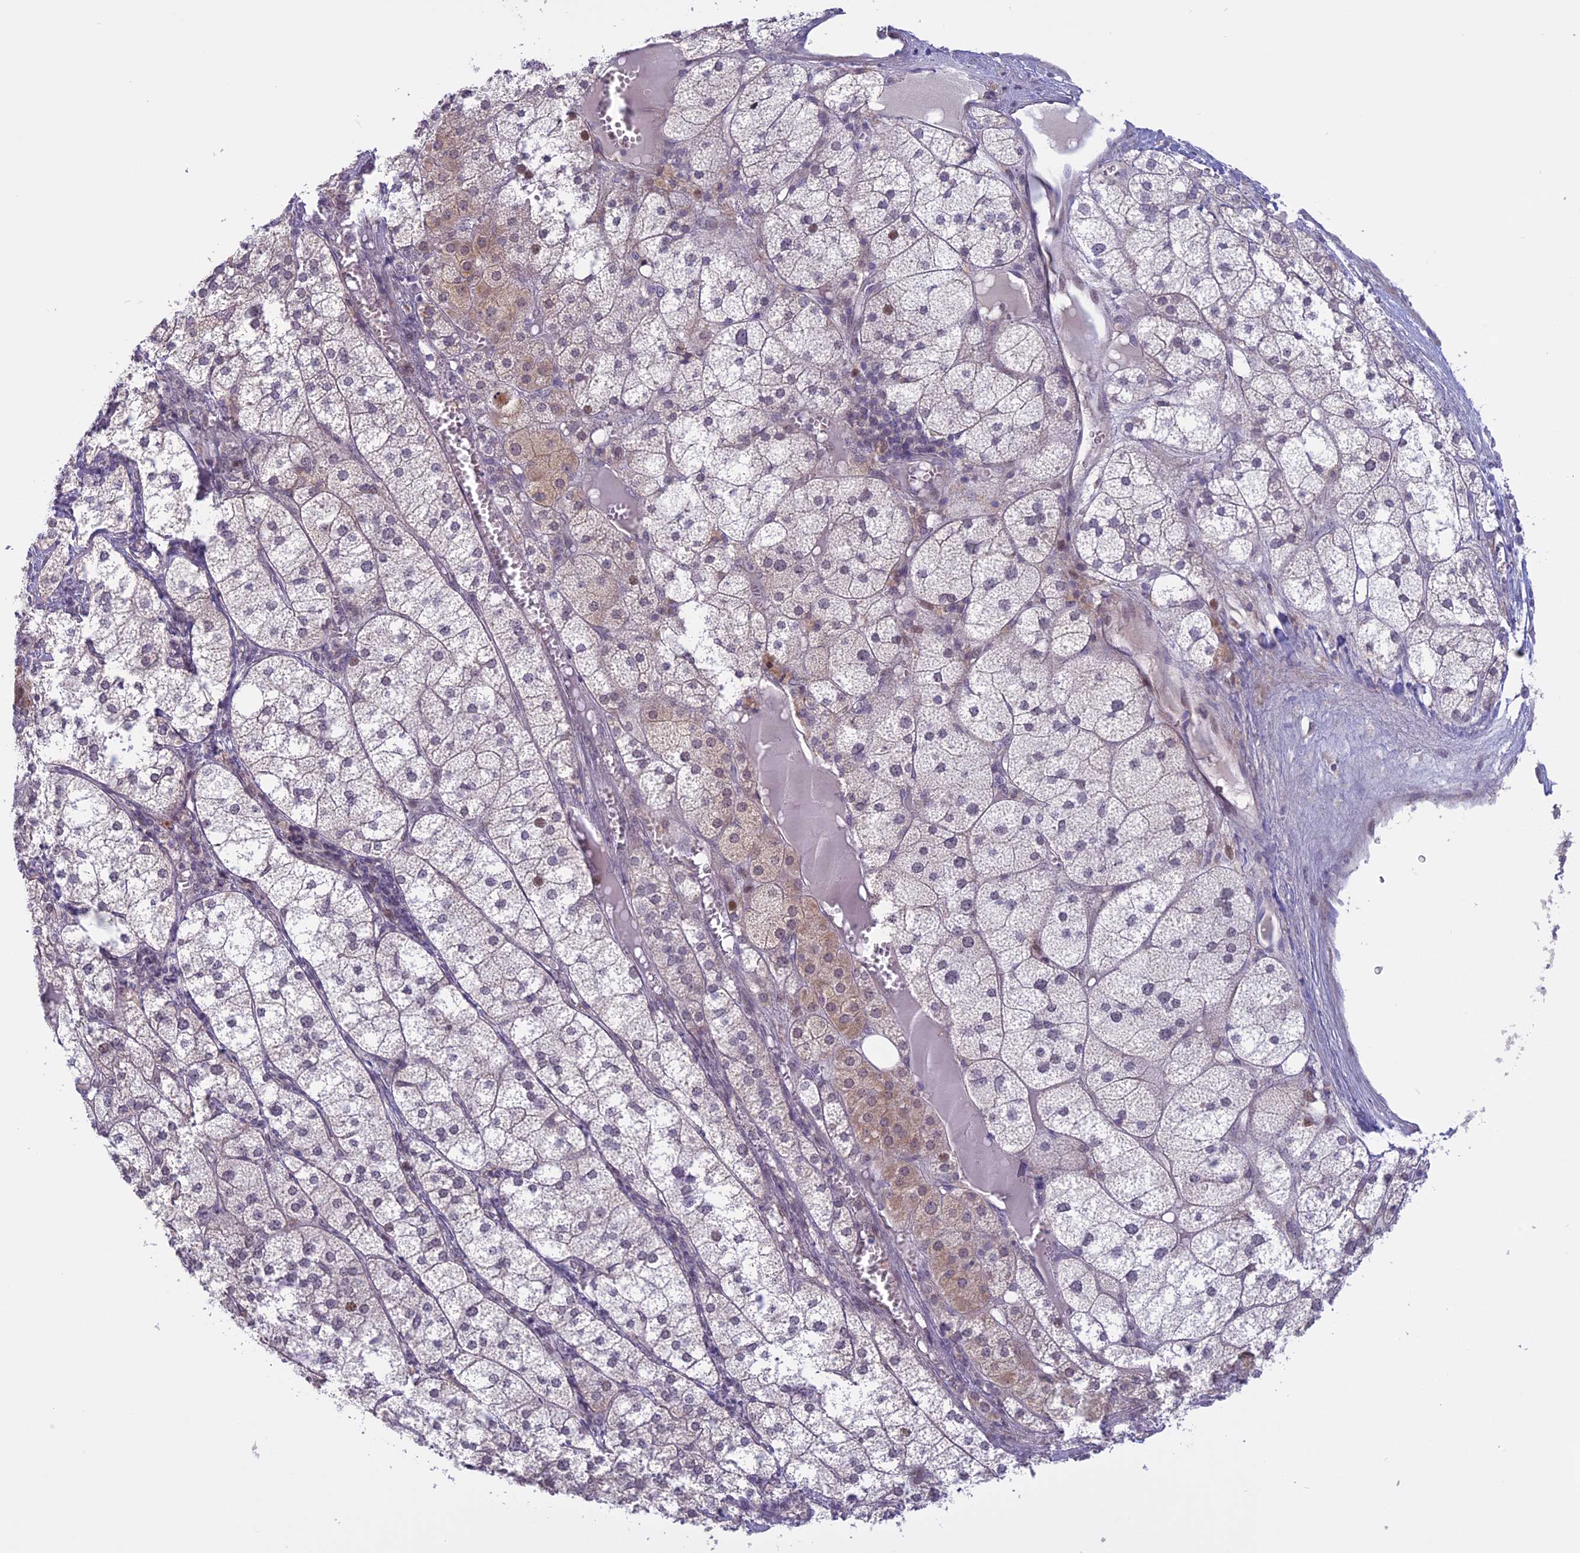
{"staining": {"intensity": "moderate", "quantity": "<25%", "location": "cytoplasmic/membranous,nuclear"}, "tissue": "adrenal gland", "cell_type": "Glandular cells", "image_type": "normal", "snomed": [{"axis": "morphology", "description": "Normal tissue, NOS"}, {"axis": "topography", "description": "Adrenal gland"}], "caption": "A high-resolution micrograph shows immunohistochemistry staining of benign adrenal gland, which displays moderate cytoplasmic/membranous,nuclear positivity in approximately <25% of glandular cells. (DAB IHC, brown staining for protein, blue staining for nuclei).", "gene": "CORO2A", "patient": {"sex": "female", "age": 61}}